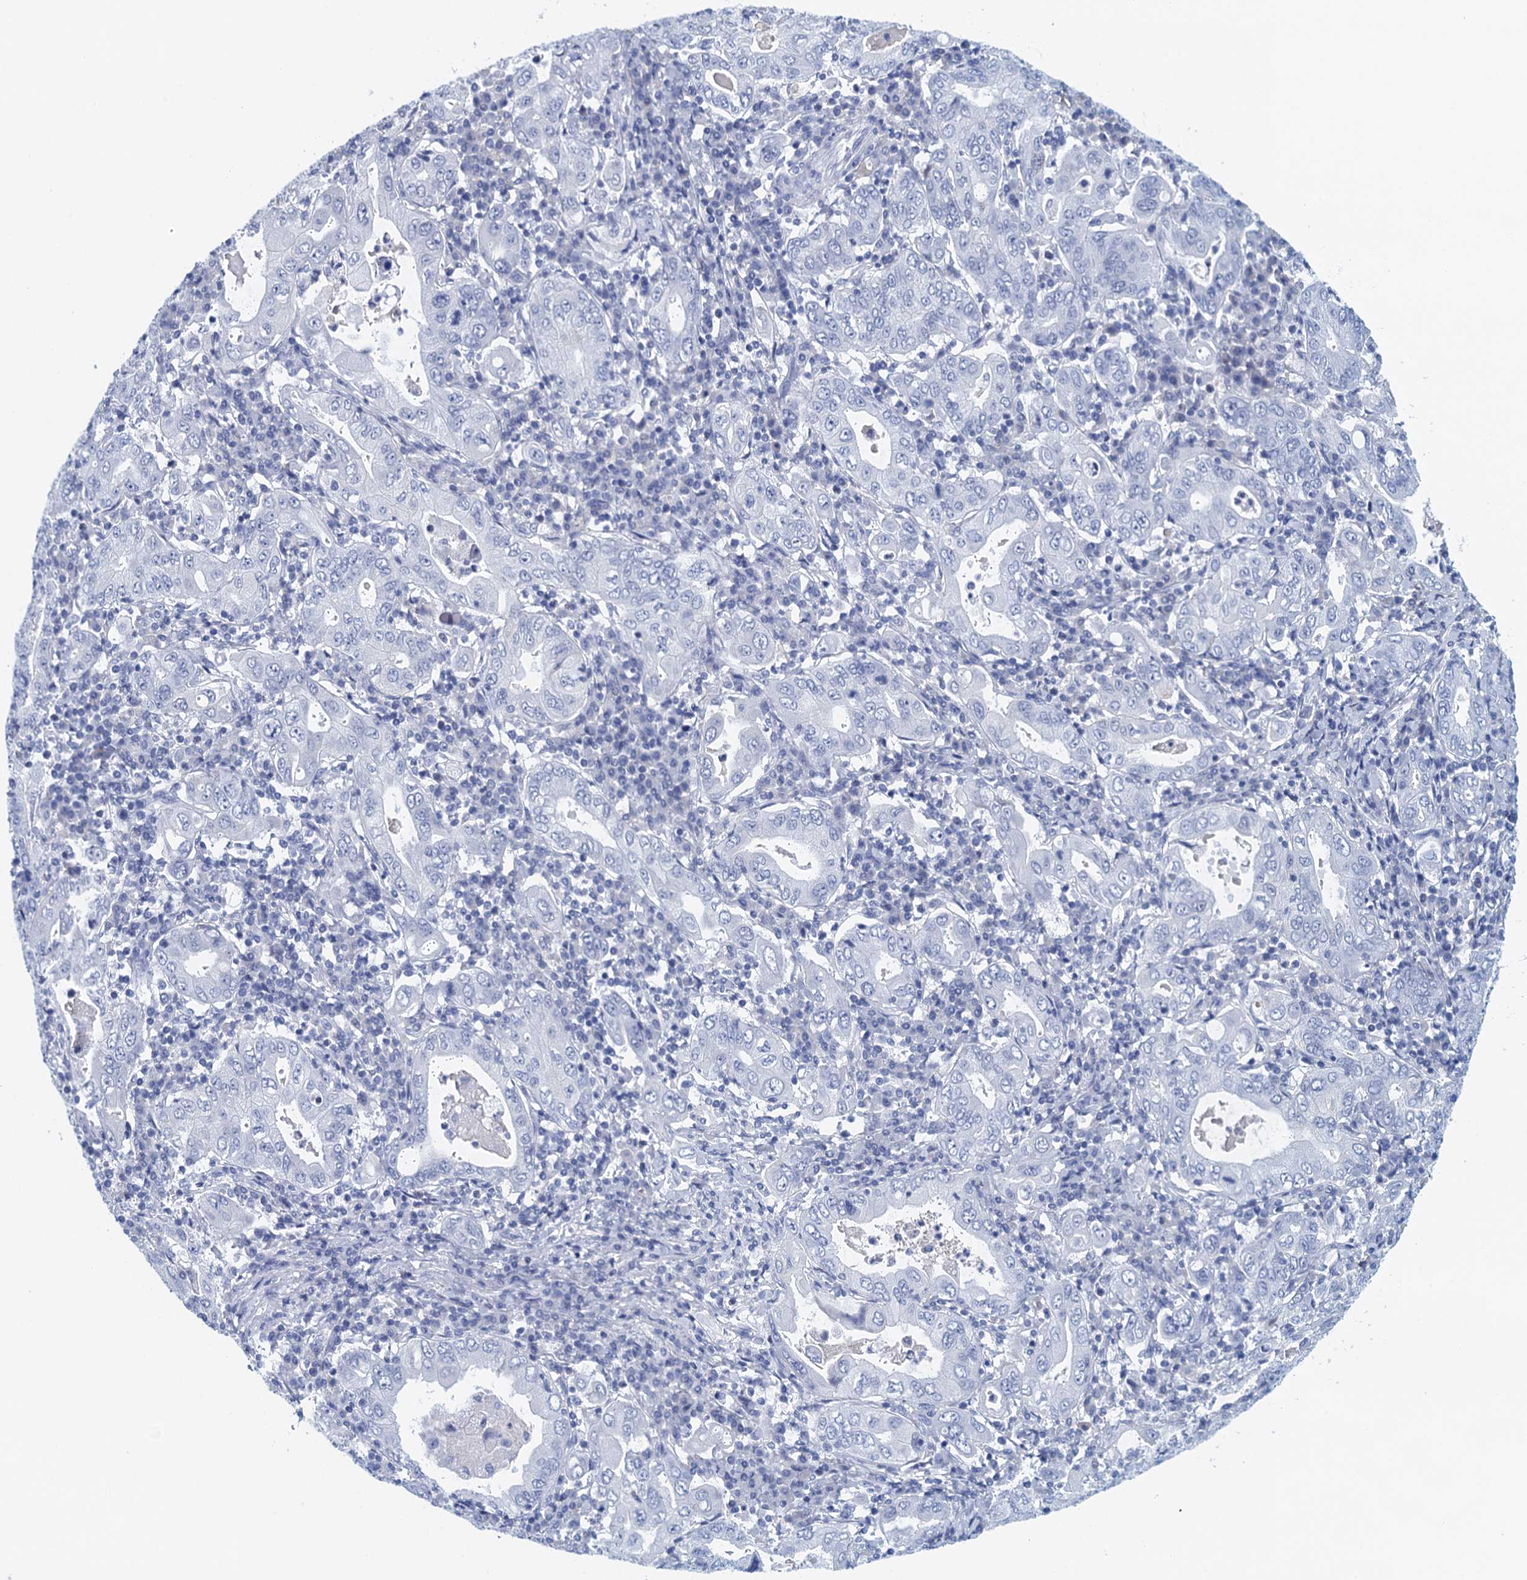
{"staining": {"intensity": "negative", "quantity": "none", "location": "none"}, "tissue": "stomach cancer", "cell_type": "Tumor cells", "image_type": "cancer", "snomed": [{"axis": "morphology", "description": "Normal tissue, NOS"}, {"axis": "morphology", "description": "Adenocarcinoma, NOS"}, {"axis": "topography", "description": "Esophagus"}, {"axis": "topography", "description": "Stomach, upper"}, {"axis": "topography", "description": "Peripheral nerve tissue"}], "caption": "This is an IHC micrograph of stomach adenocarcinoma. There is no positivity in tumor cells.", "gene": "CYP51A1", "patient": {"sex": "male", "age": 62}}